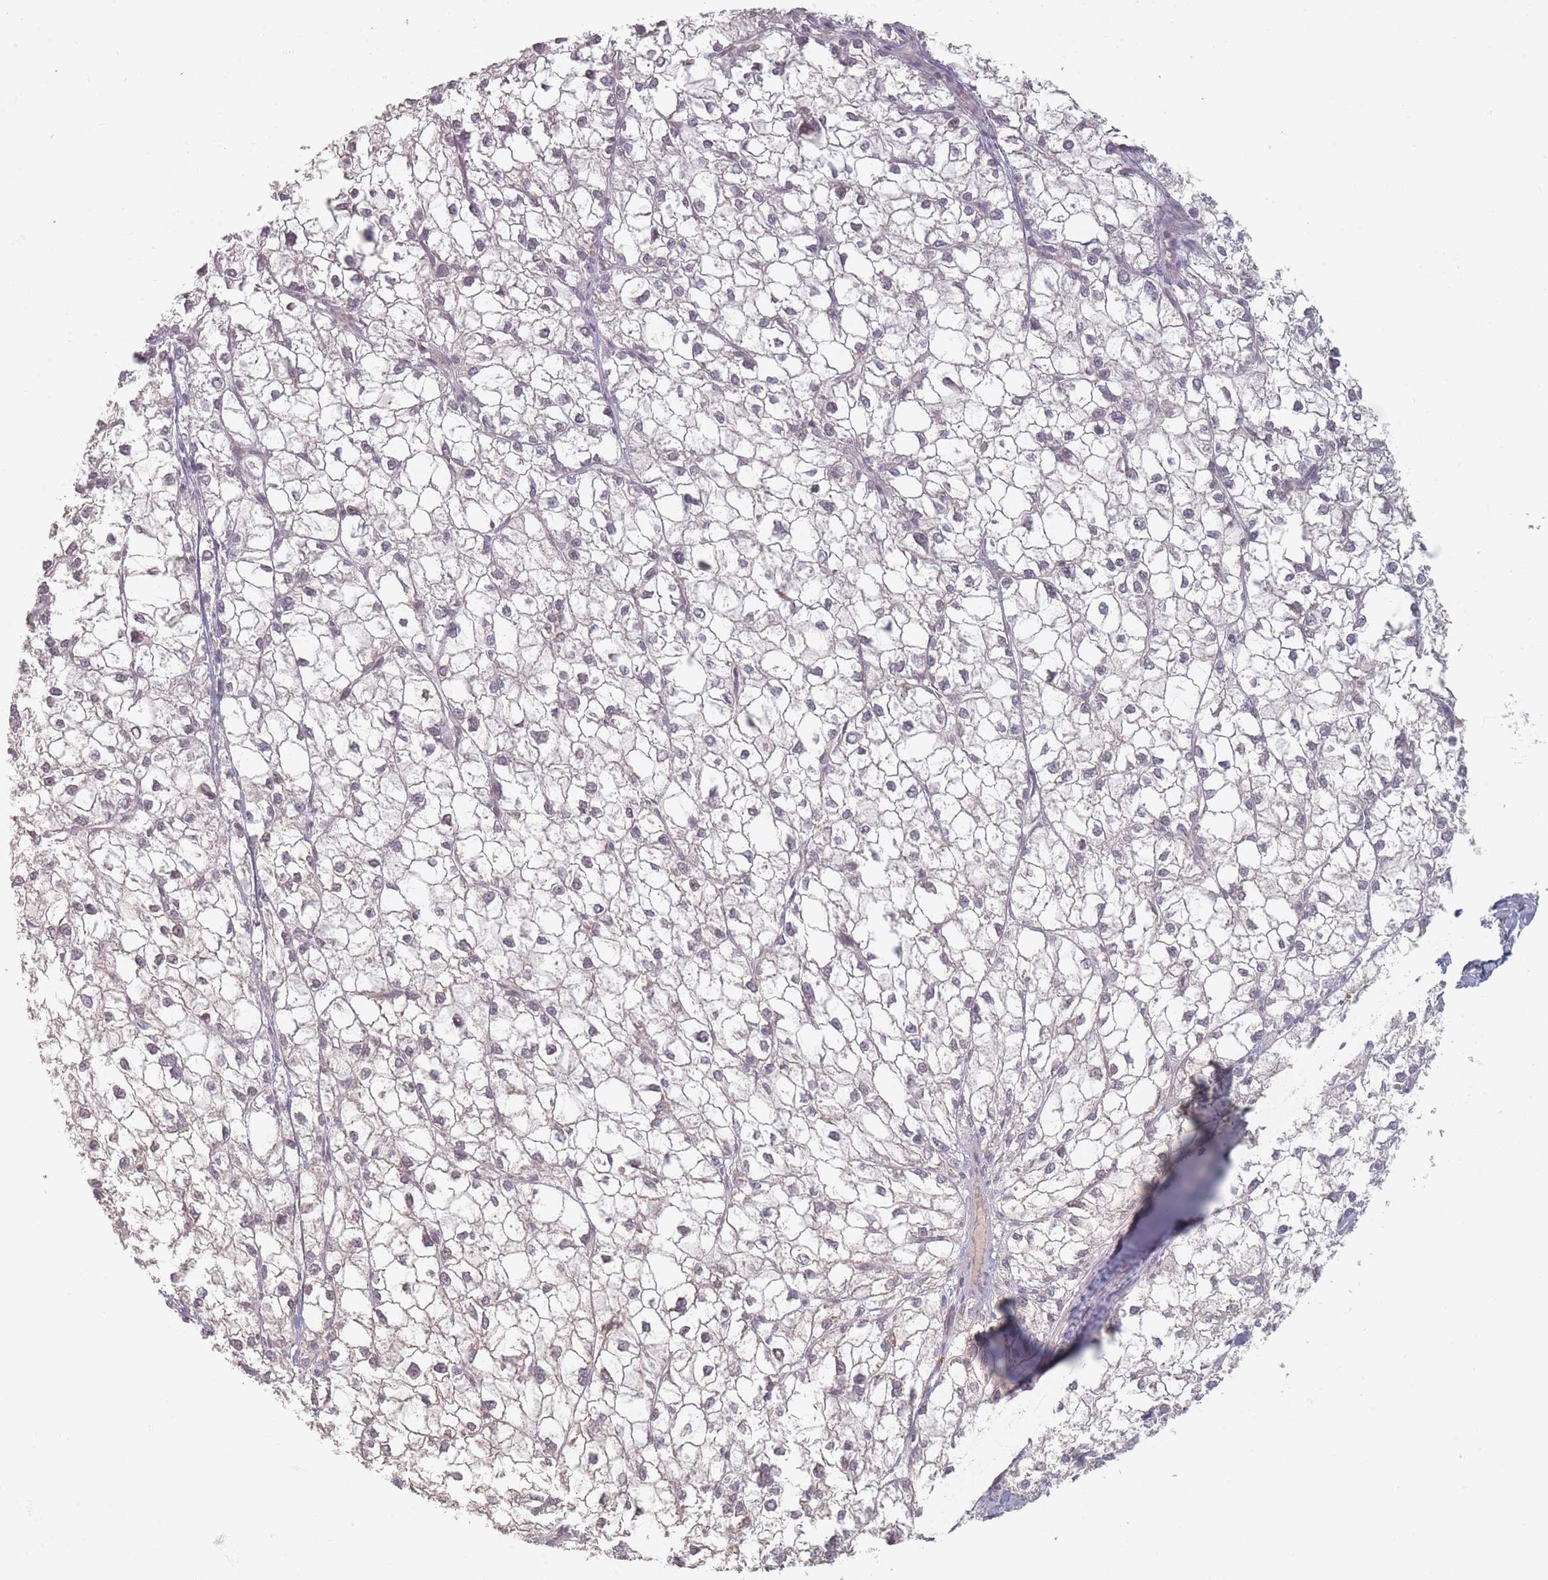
{"staining": {"intensity": "negative", "quantity": "none", "location": "none"}, "tissue": "liver cancer", "cell_type": "Tumor cells", "image_type": "cancer", "snomed": [{"axis": "morphology", "description": "Carcinoma, Hepatocellular, NOS"}, {"axis": "topography", "description": "Liver"}], "caption": "High power microscopy image of an immunohistochemistry (IHC) micrograph of liver hepatocellular carcinoma, revealing no significant expression in tumor cells.", "gene": "OR2M4", "patient": {"sex": "female", "age": 43}}